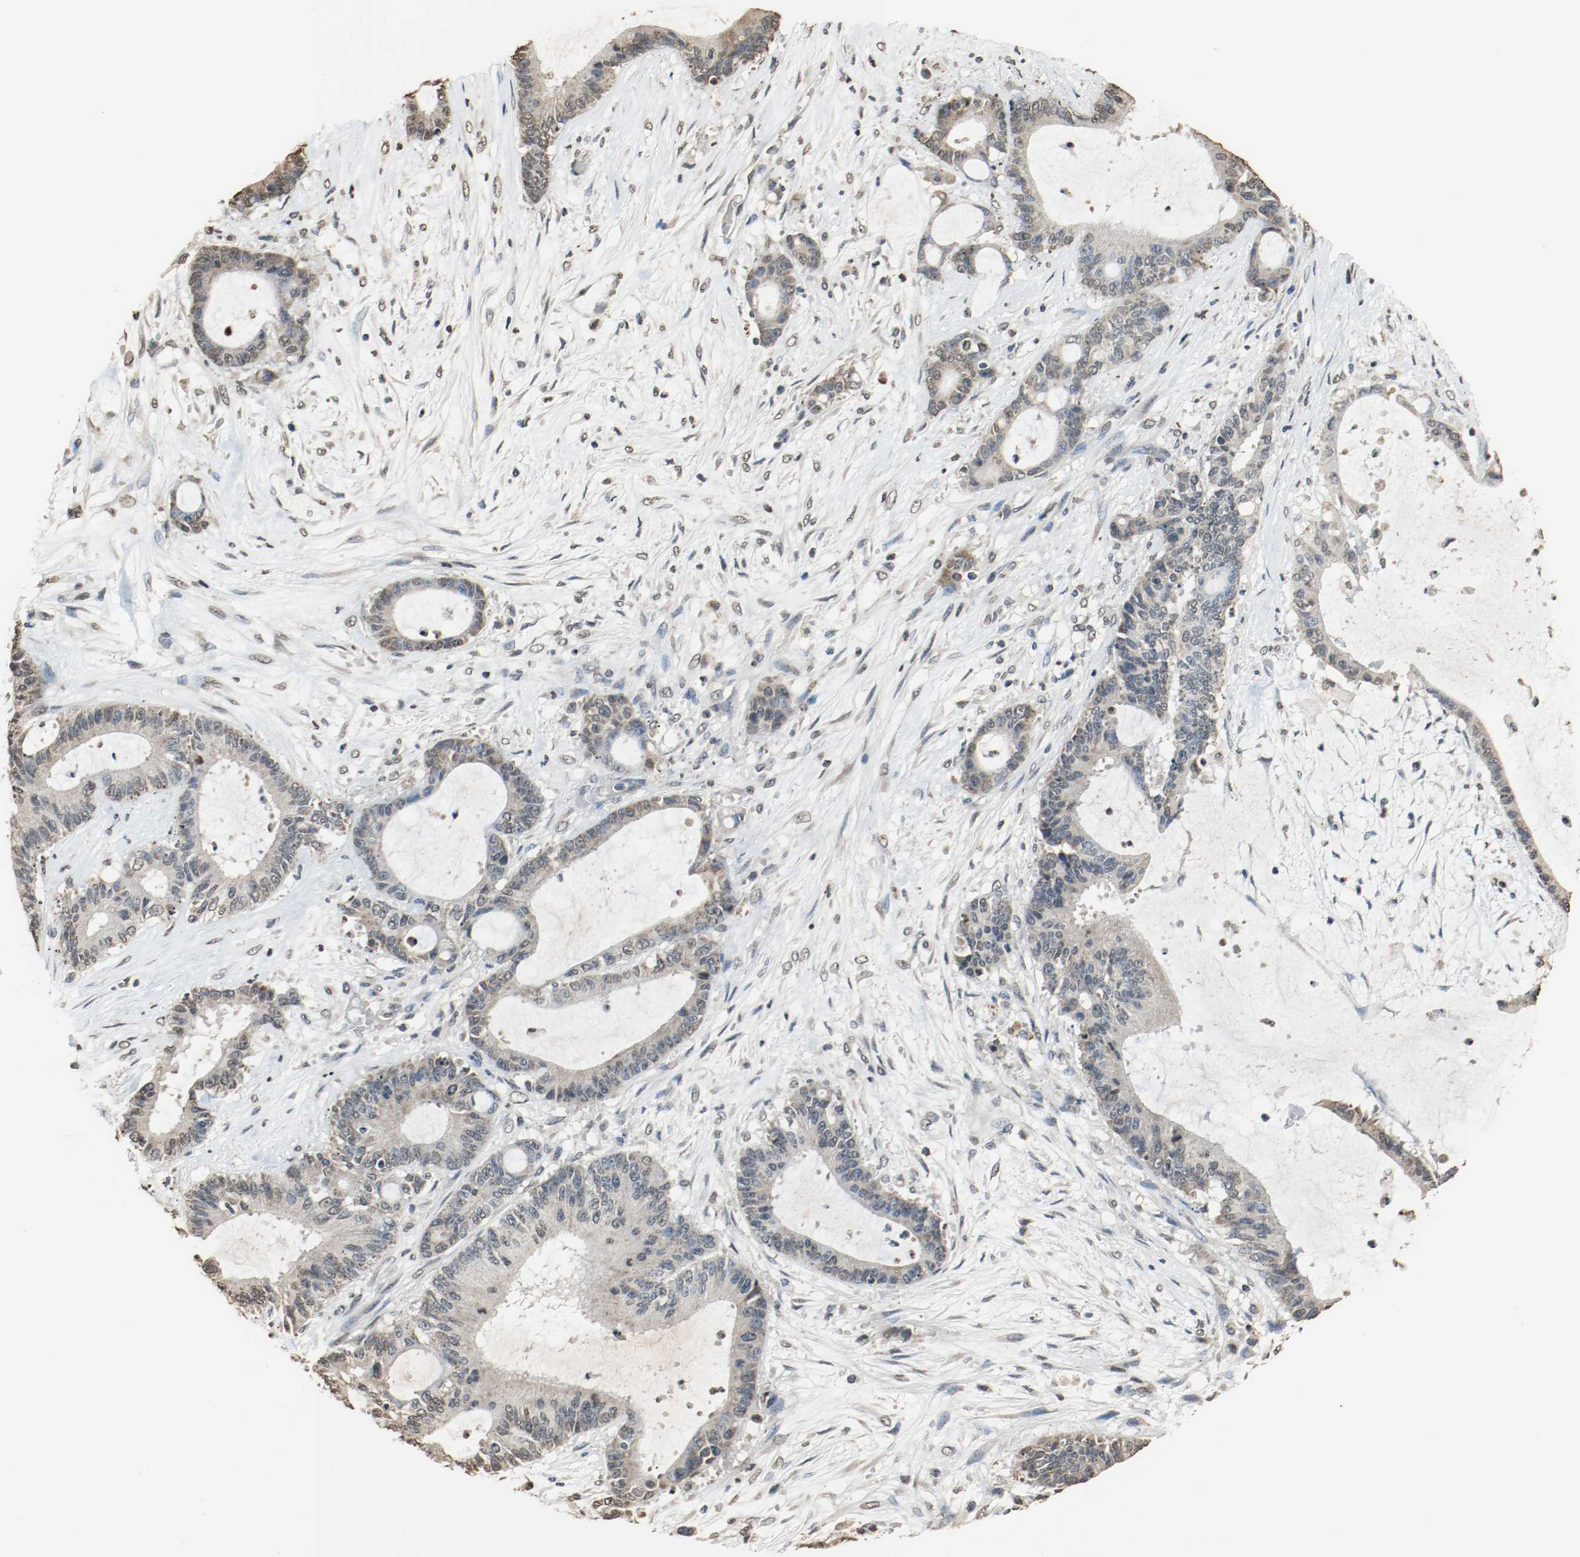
{"staining": {"intensity": "weak", "quantity": "25%-75%", "location": "cytoplasmic/membranous"}, "tissue": "liver cancer", "cell_type": "Tumor cells", "image_type": "cancer", "snomed": [{"axis": "morphology", "description": "Cholangiocarcinoma"}, {"axis": "topography", "description": "Liver"}], "caption": "High-magnification brightfield microscopy of cholangiocarcinoma (liver) stained with DAB (3,3'-diaminobenzidine) (brown) and counterstained with hematoxylin (blue). tumor cells exhibit weak cytoplasmic/membranous expression is present in about25%-75% of cells.", "gene": "RTN4", "patient": {"sex": "female", "age": 73}}